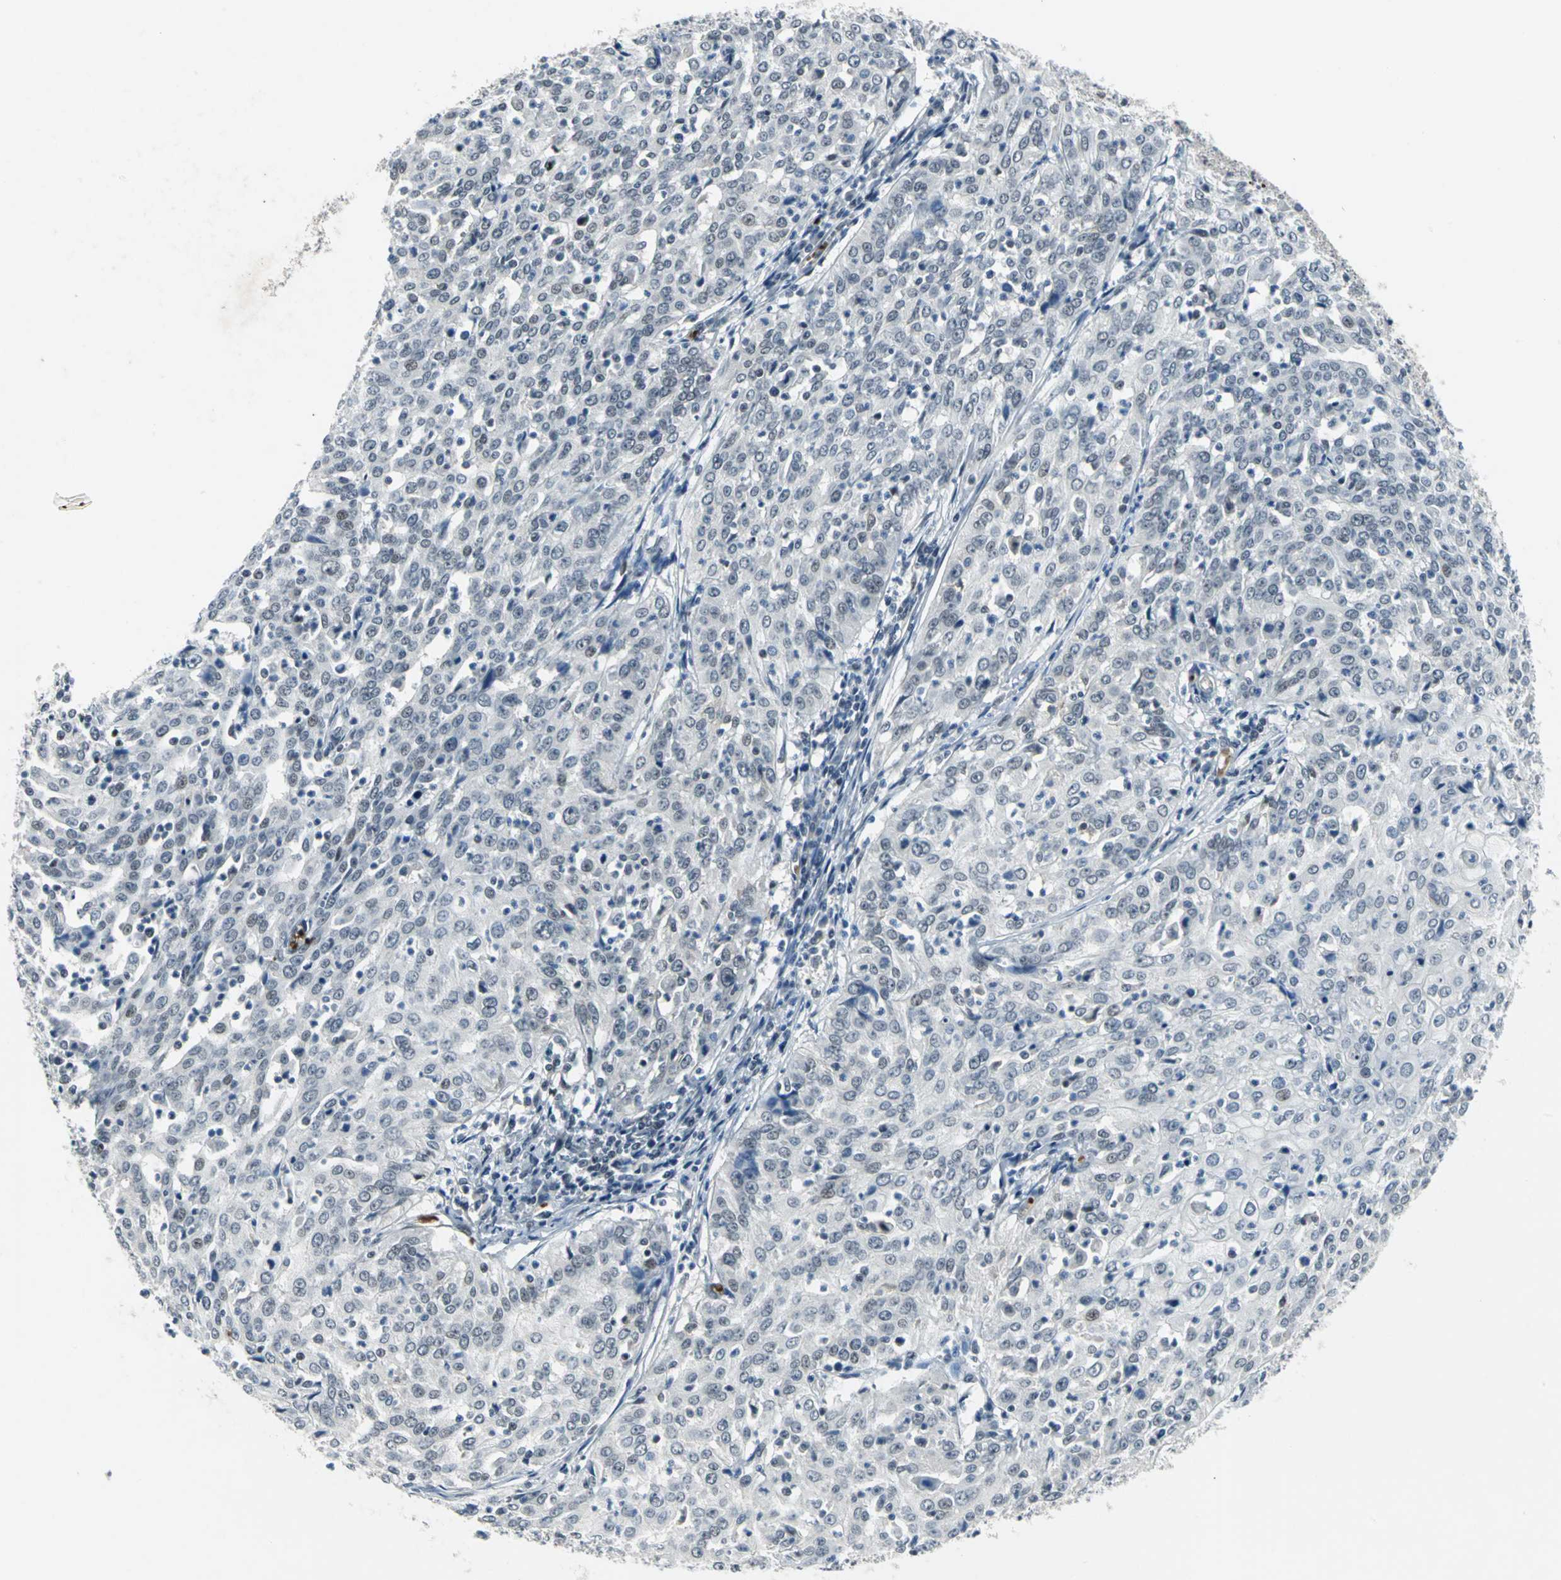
{"staining": {"intensity": "weak", "quantity": "25%-75%", "location": "nuclear"}, "tissue": "cervical cancer", "cell_type": "Tumor cells", "image_type": "cancer", "snomed": [{"axis": "morphology", "description": "Squamous cell carcinoma, NOS"}, {"axis": "topography", "description": "Cervix"}], "caption": "Immunohistochemistry of cervical cancer (squamous cell carcinoma) shows low levels of weak nuclear positivity in approximately 25%-75% of tumor cells. The protein is stained brown, and the nuclei are stained in blue (DAB (3,3'-diaminobenzidine) IHC with brightfield microscopy, high magnification).", "gene": "GLI3", "patient": {"sex": "female", "age": 39}}